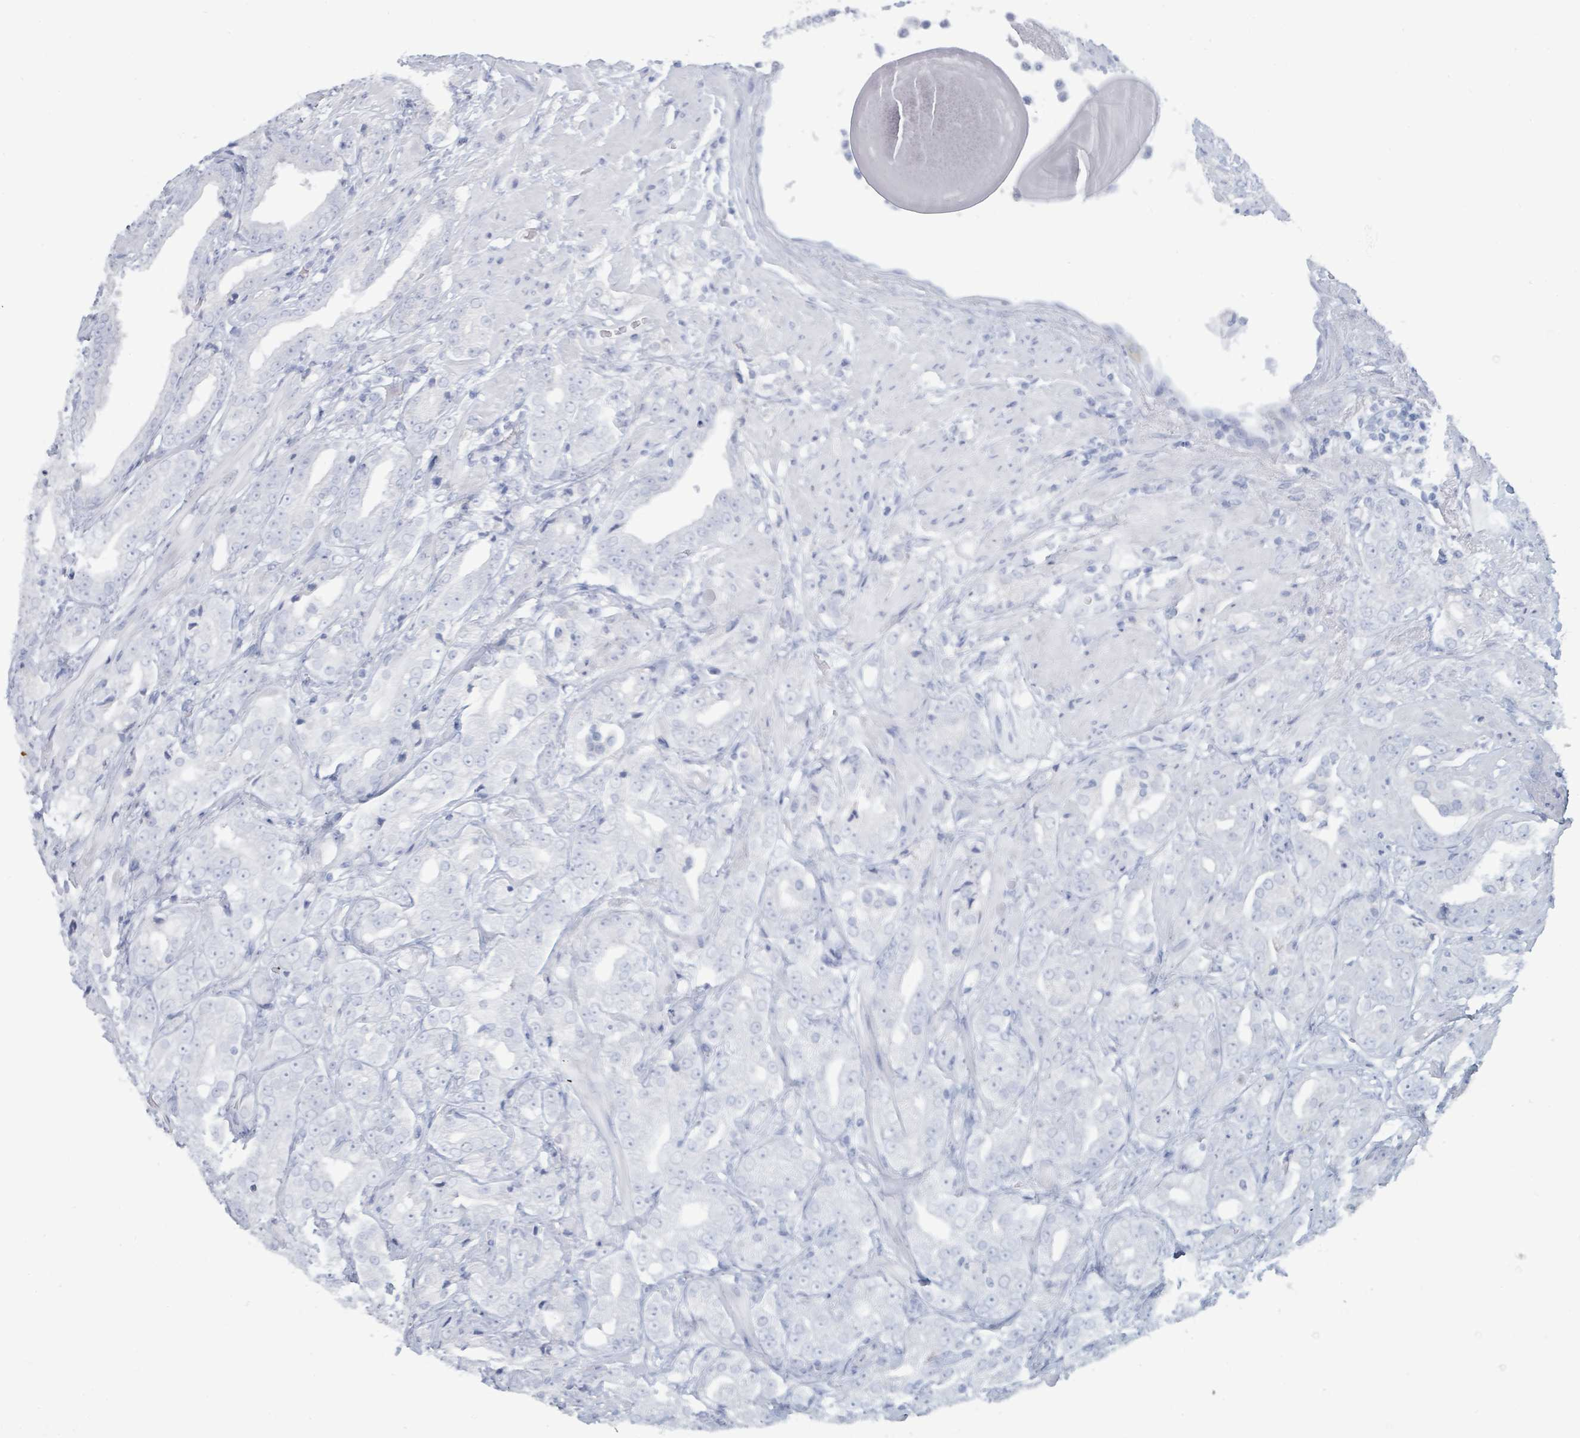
{"staining": {"intensity": "negative", "quantity": "none", "location": "none"}, "tissue": "prostate cancer", "cell_type": "Tumor cells", "image_type": "cancer", "snomed": [{"axis": "morphology", "description": "Adenocarcinoma, Low grade"}, {"axis": "topography", "description": "Prostate"}], "caption": "IHC image of neoplastic tissue: human prostate low-grade adenocarcinoma stained with DAB (3,3'-diaminobenzidine) exhibits no significant protein expression in tumor cells.", "gene": "PGA3", "patient": {"sex": "male", "age": 67}}